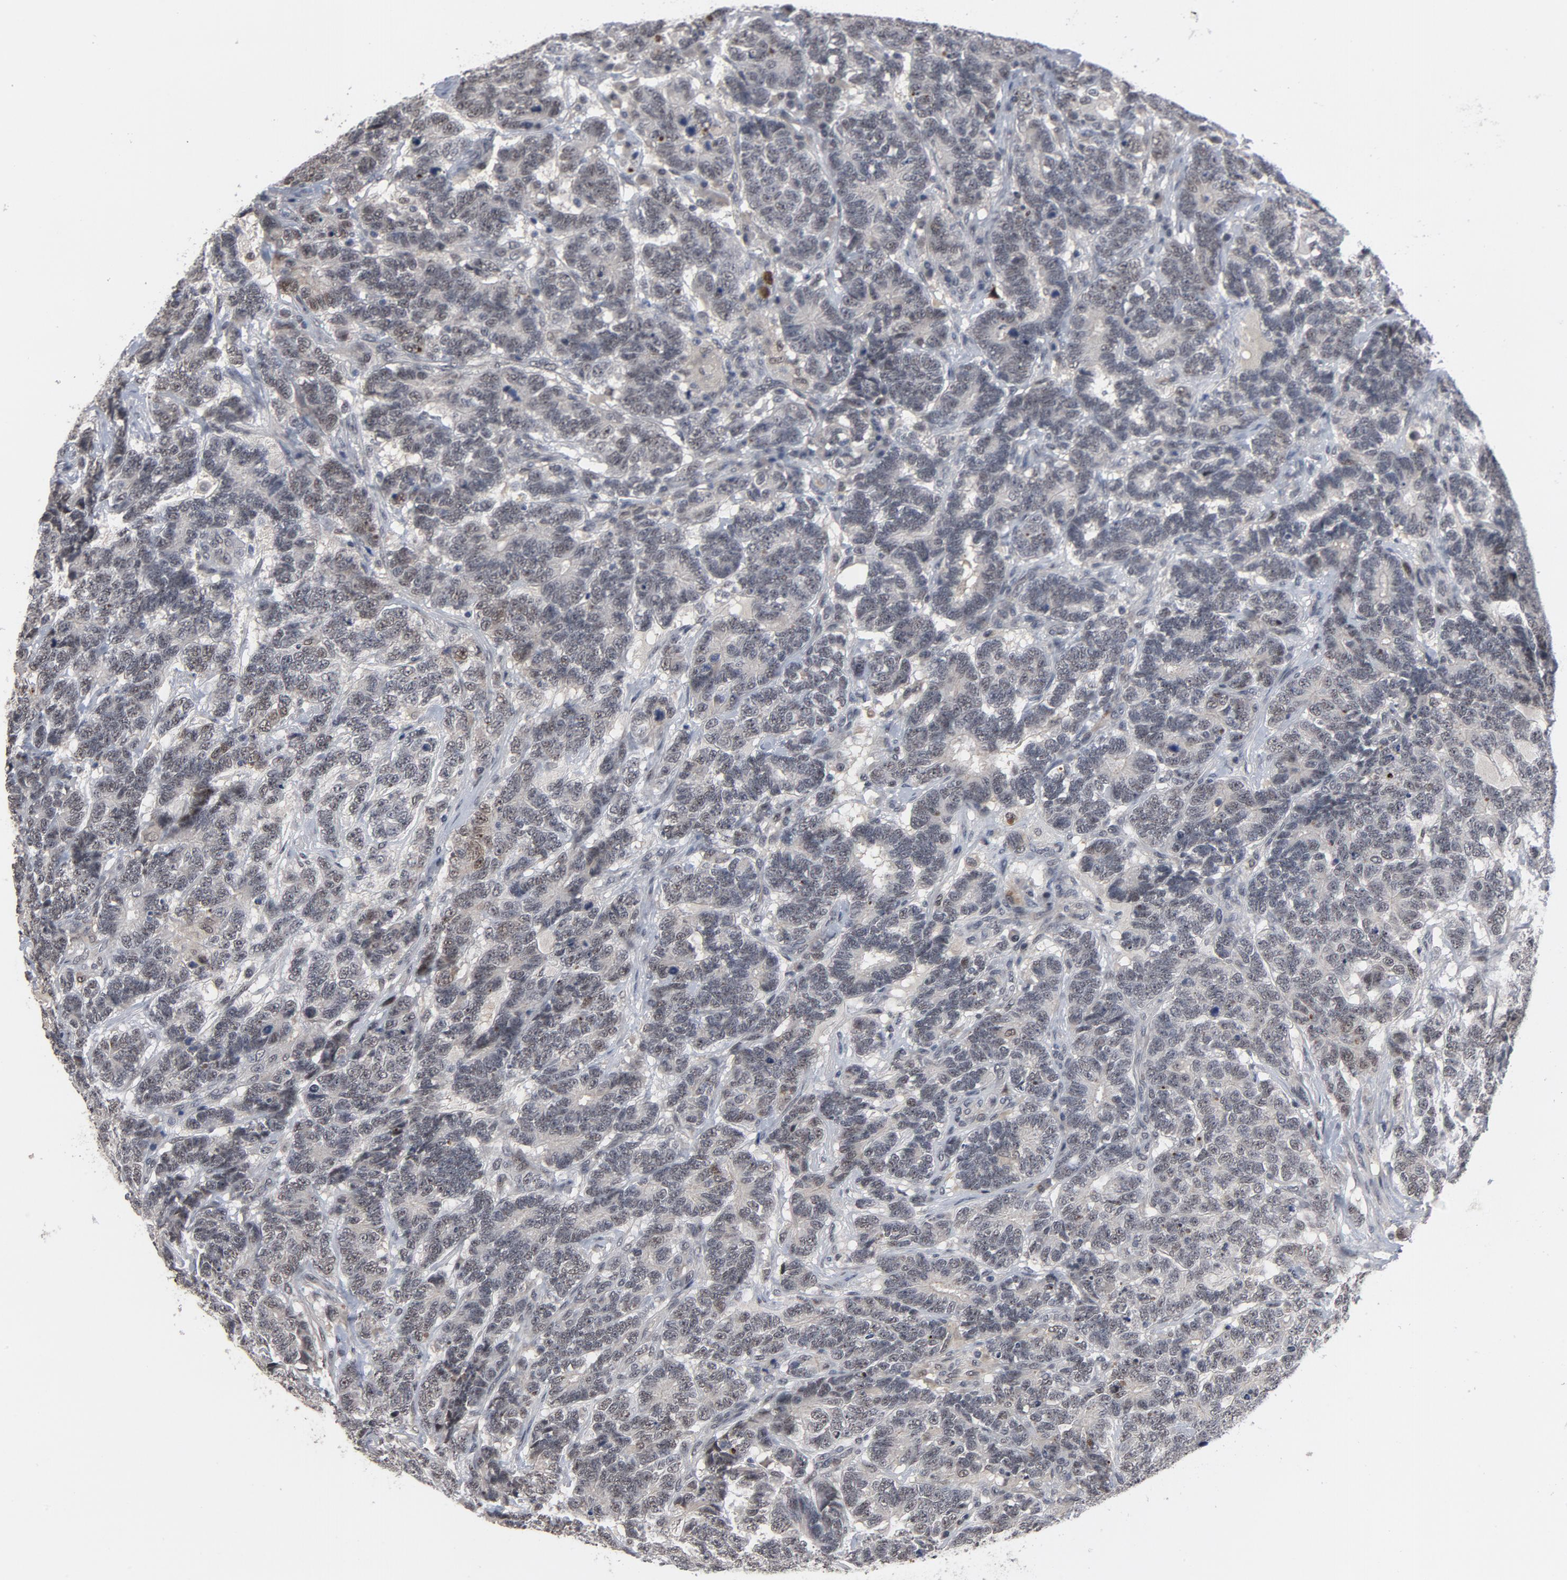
{"staining": {"intensity": "negative", "quantity": "none", "location": "none"}, "tissue": "testis cancer", "cell_type": "Tumor cells", "image_type": "cancer", "snomed": [{"axis": "morphology", "description": "Carcinoma, Embryonal, NOS"}, {"axis": "topography", "description": "Testis"}], "caption": "This image is of embryonal carcinoma (testis) stained with IHC to label a protein in brown with the nuclei are counter-stained blue. There is no expression in tumor cells.", "gene": "RTL5", "patient": {"sex": "male", "age": 26}}